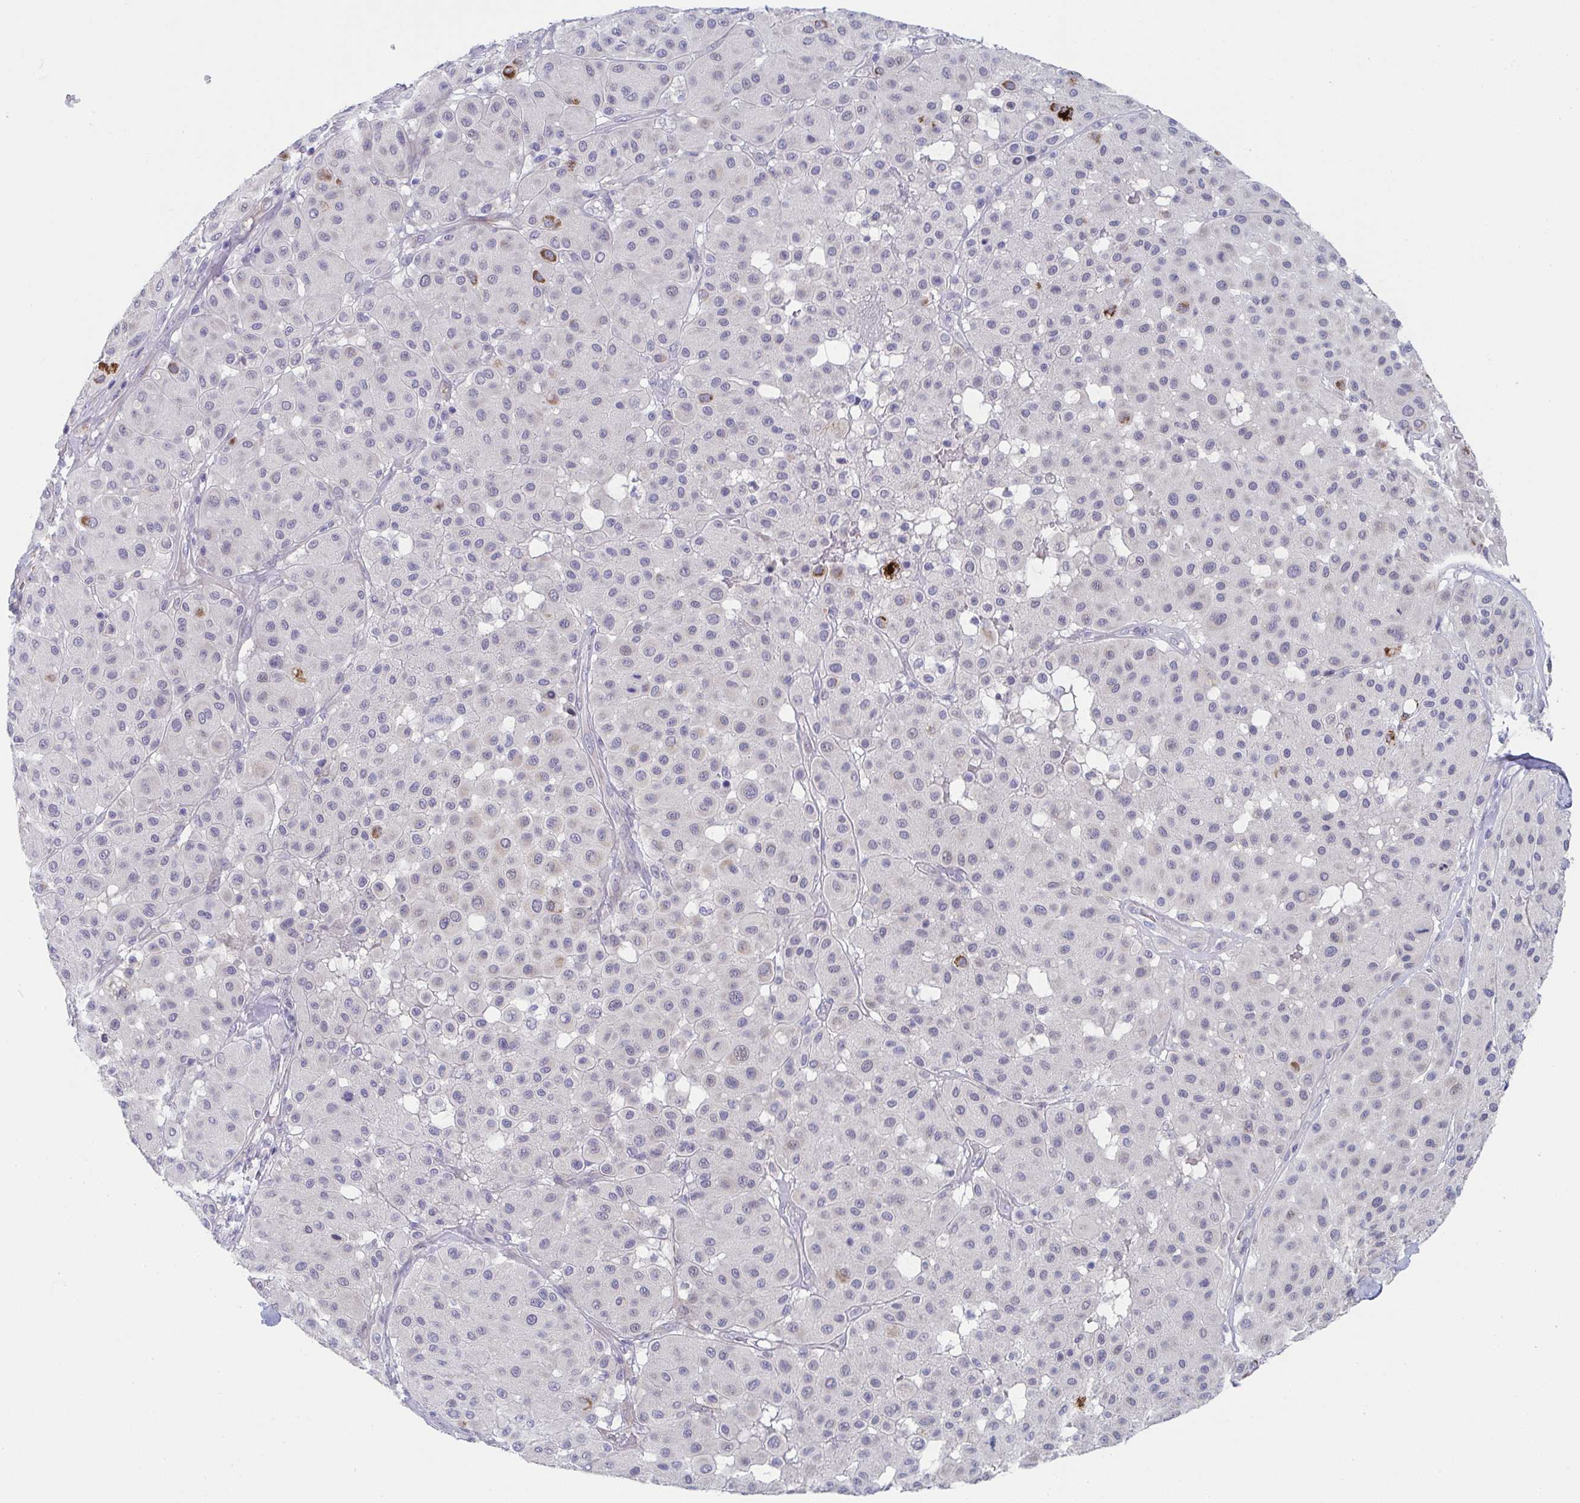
{"staining": {"intensity": "negative", "quantity": "none", "location": "none"}, "tissue": "melanoma", "cell_type": "Tumor cells", "image_type": "cancer", "snomed": [{"axis": "morphology", "description": "Malignant melanoma, Metastatic site"}, {"axis": "topography", "description": "Smooth muscle"}], "caption": "This is an IHC photomicrograph of melanoma. There is no expression in tumor cells.", "gene": "VWDE", "patient": {"sex": "male", "age": 41}}